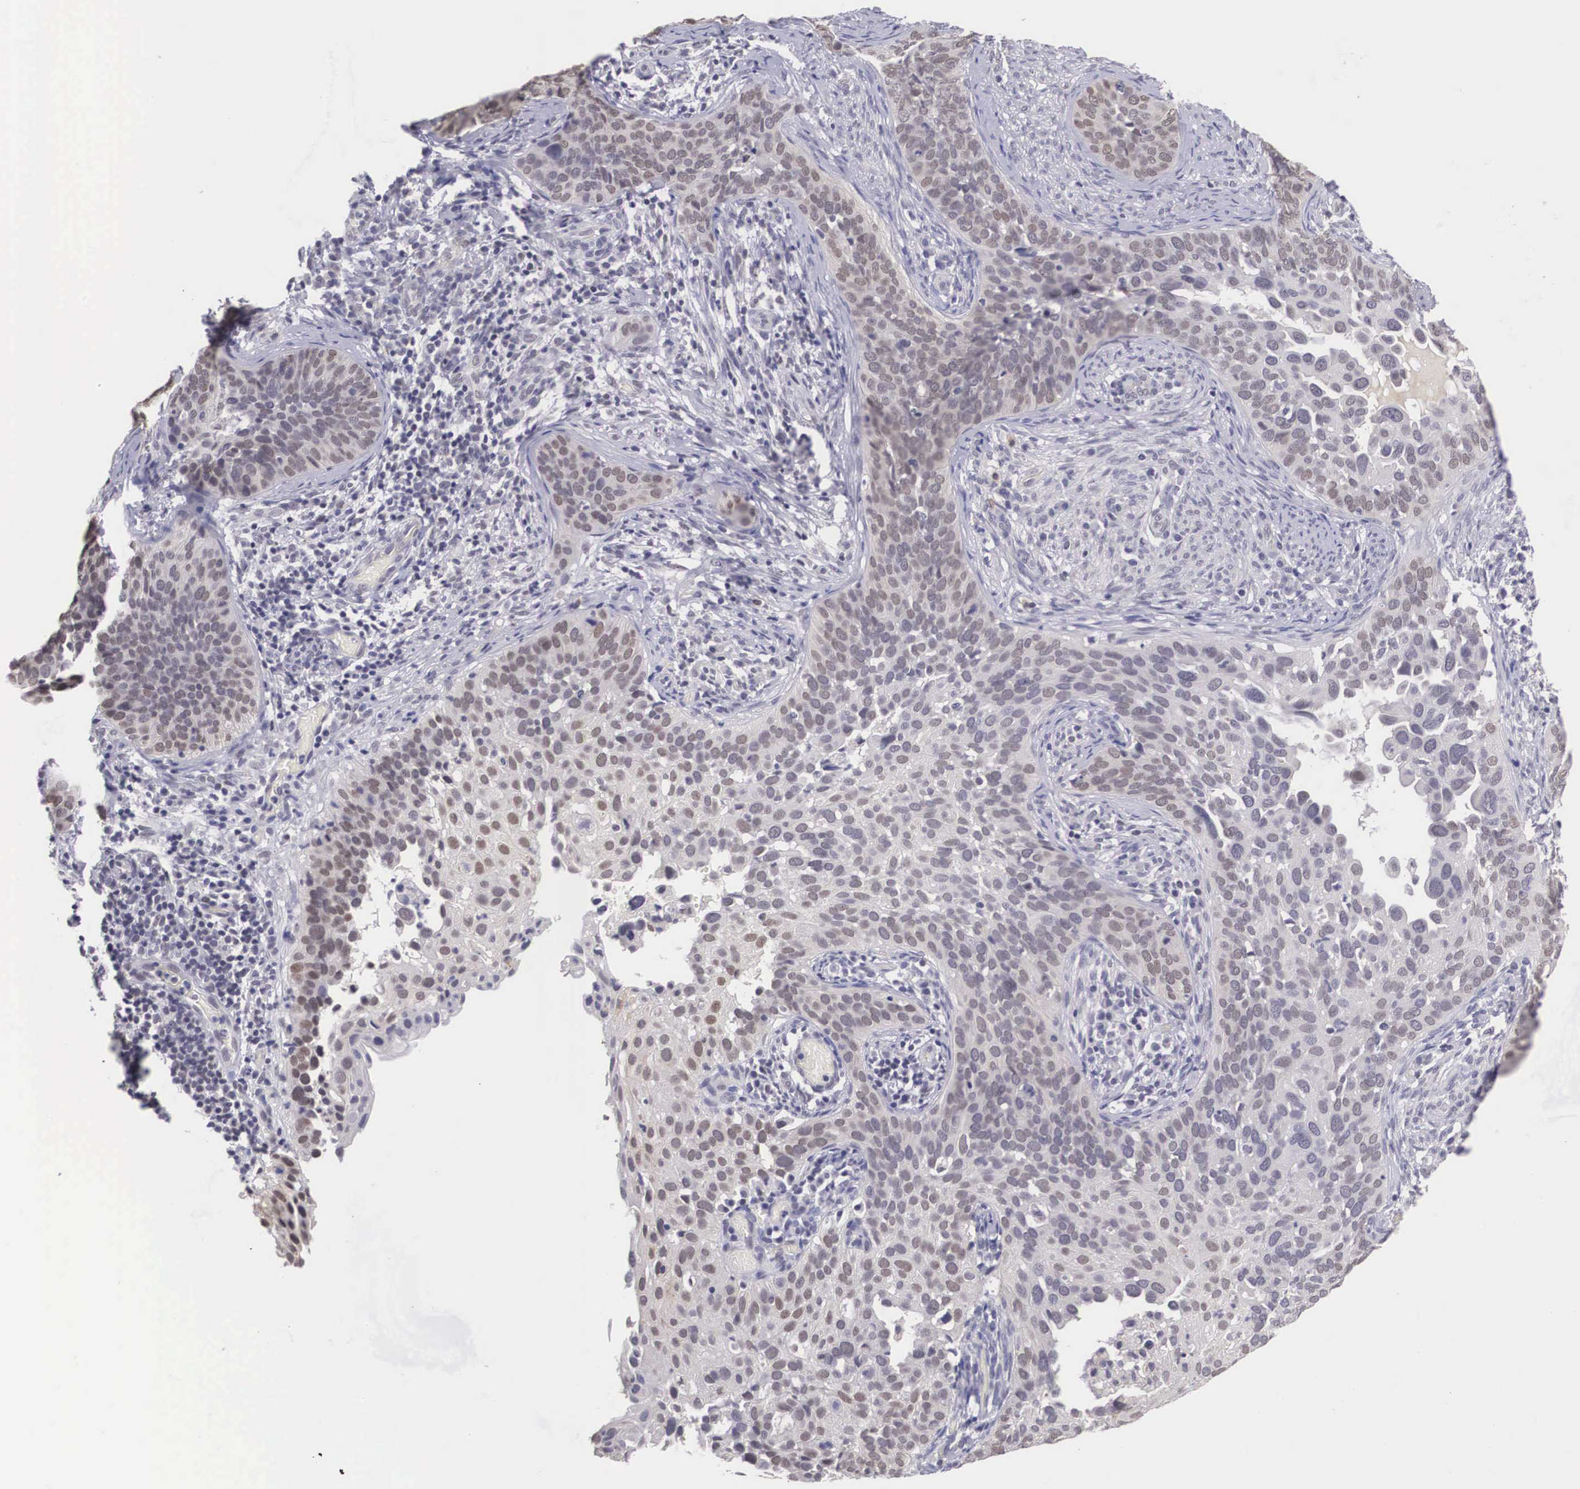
{"staining": {"intensity": "weak", "quantity": ">75%", "location": "cytoplasmic/membranous,nuclear"}, "tissue": "cervical cancer", "cell_type": "Tumor cells", "image_type": "cancer", "snomed": [{"axis": "morphology", "description": "Squamous cell carcinoma, NOS"}, {"axis": "topography", "description": "Cervix"}], "caption": "High-magnification brightfield microscopy of squamous cell carcinoma (cervical) stained with DAB (brown) and counterstained with hematoxylin (blue). tumor cells exhibit weak cytoplasmic/membranous and nuclear positivity is appreciated in about>75% of cells. (Brightfield microscopy of DAB IHC at high magnification).", "gene": "NINL", "patient": {"sex": "female", "age": 31}}